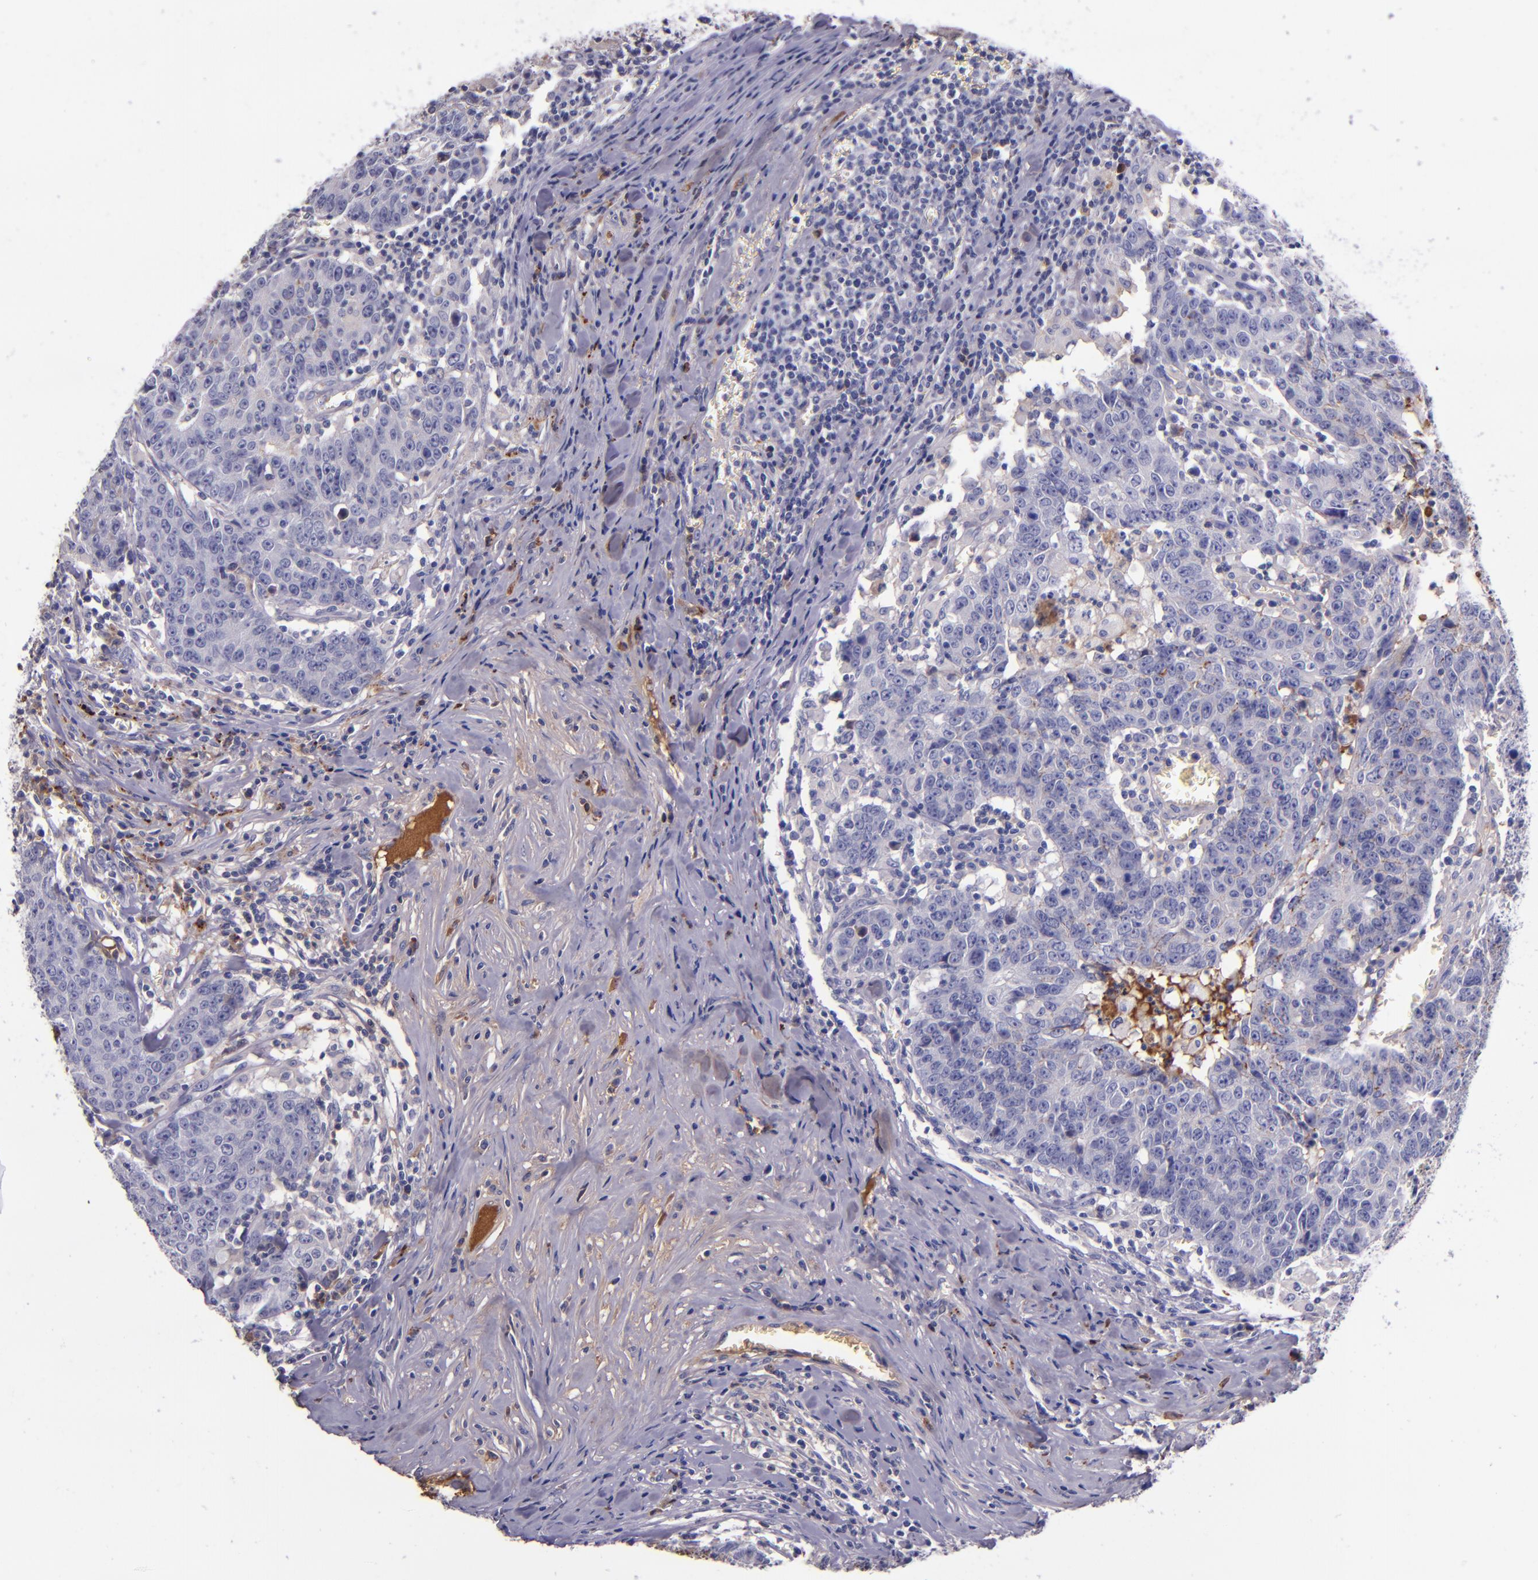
{"staining": {"intensity": "negative", "quantity": "none", "location": "none"}, "tissue": "colorectal cancer", "cell_type": "Tumor cells", "image_type": "cancer", "snomed": [{"axis": "morphology", "description": "Adenocarcinoma, NOS"}, {"axis": "topography", "description": "Colon"}], "caption": "Histopathology image shows no protein expression in tumor cells of colorectal adenocarcinoma tissue.", "gene": "KNG1", "patient": {"sex": "female", "age": 53}}